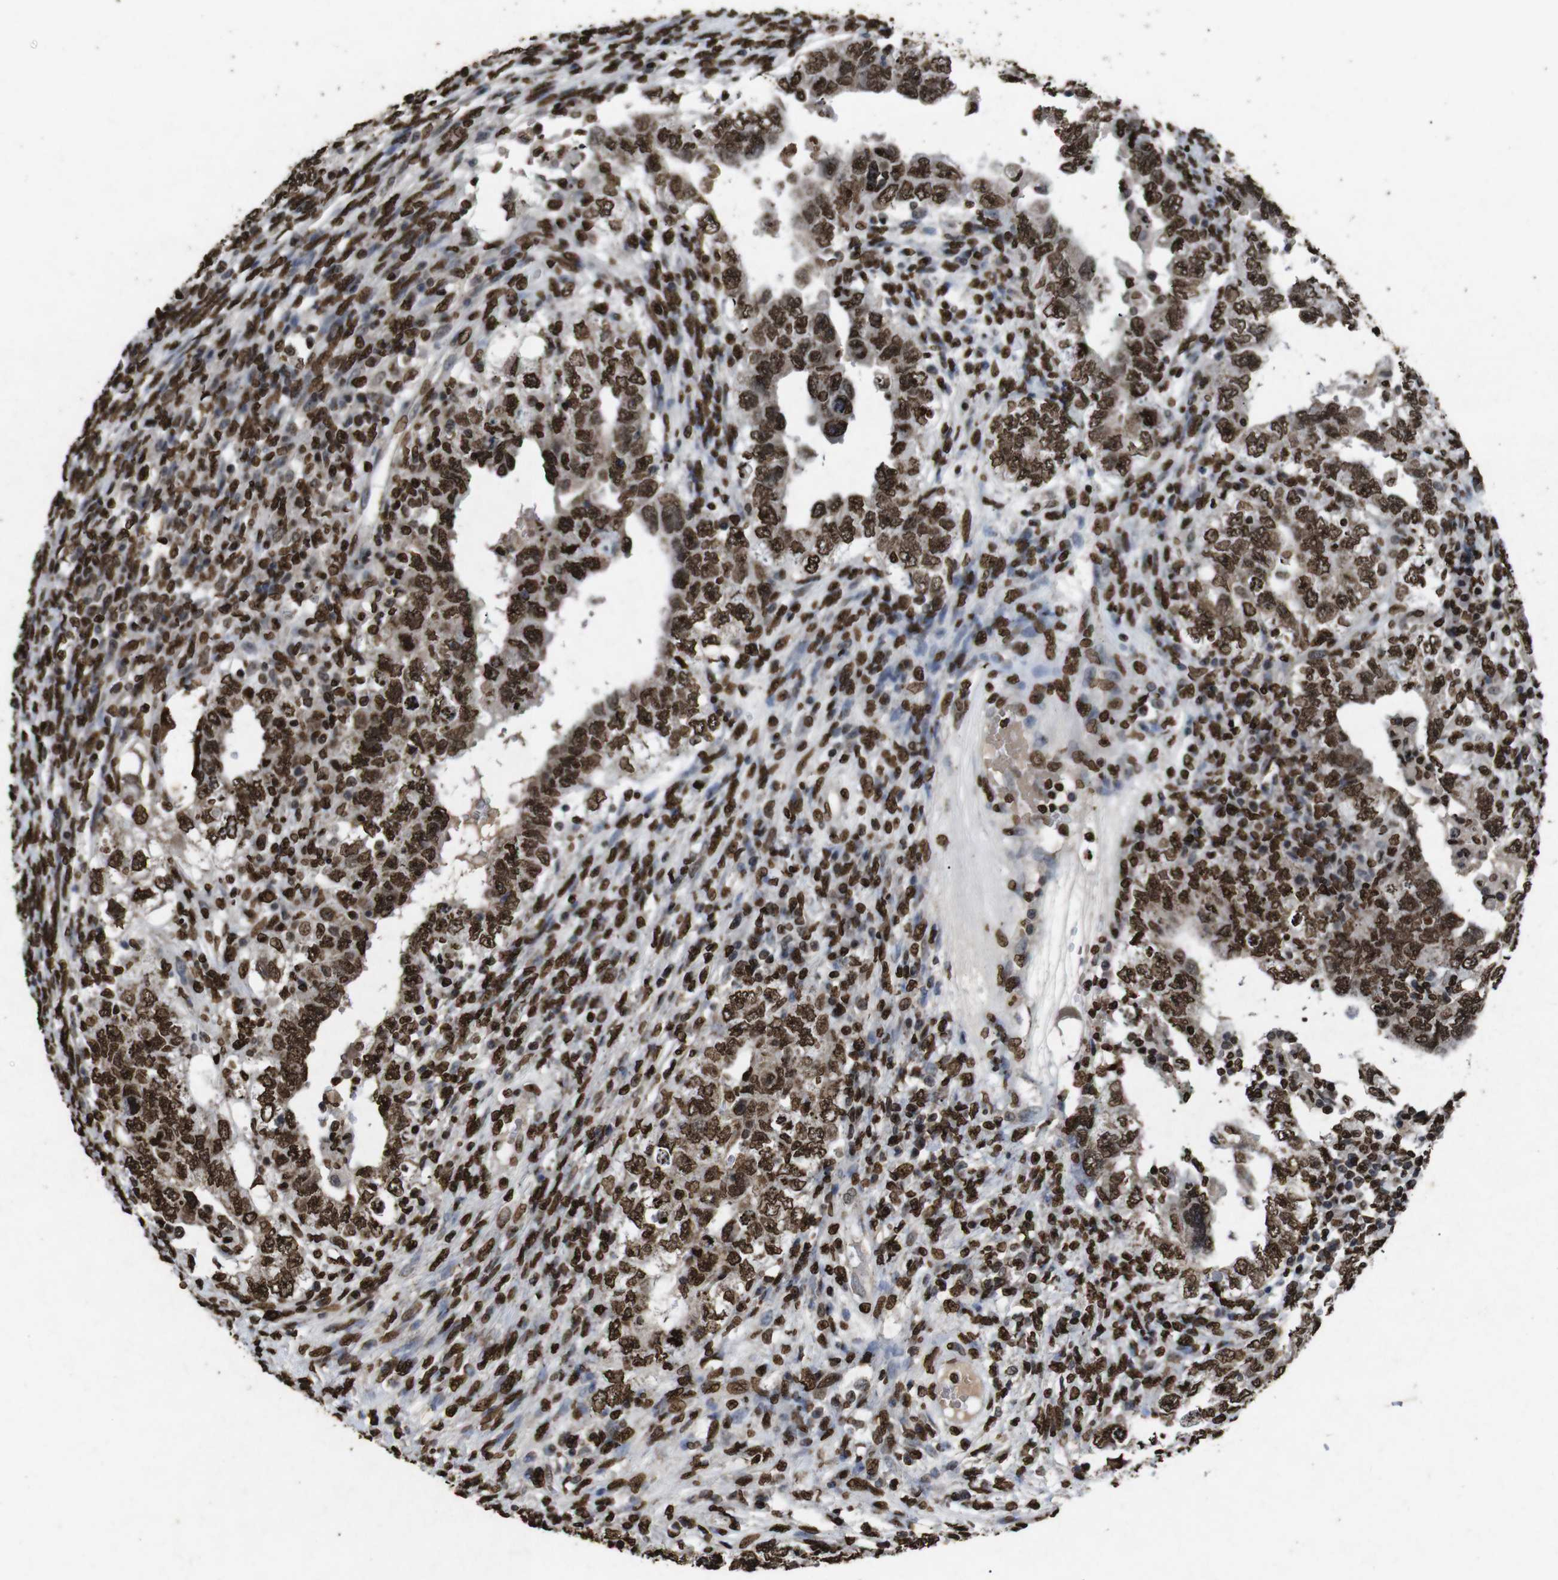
{"staining": {"intensity": "strong", "quantity": ">75%", "location": "cytoplasmic/membranous,nuclear"}, "tissue": "testis cancer", "cell_type": "Tumor cells", "image_type": "cancer", "snomed": [{"axis": "morphology", "description": "Carcinoma, Embryonal, NOS"}, {"axis": "topography", "description": "Testis"}], "caption": "A brown stain labels strong cytoplasmic/membranous and nuclear positivity of a protein in testis cancer tumor cells.", "gene": "MDM2", "patient": {"sex": "male", "age": 26}}